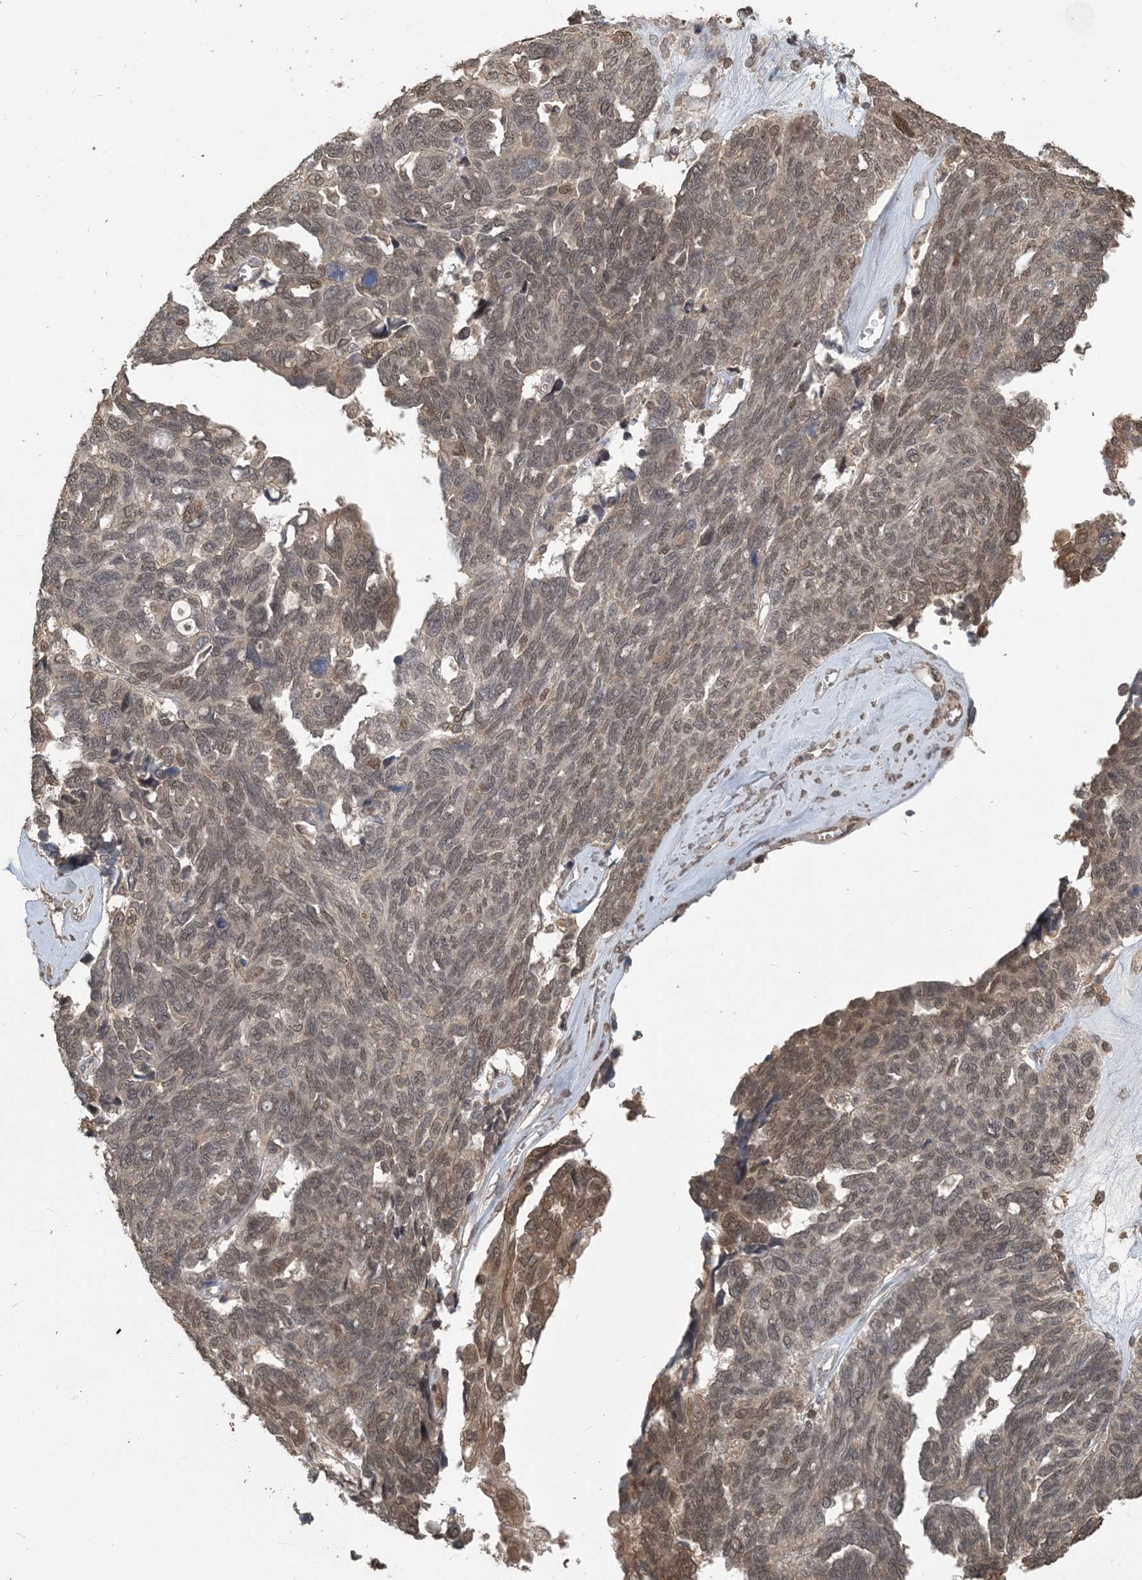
{"staining": {"intensity": "moderate", "quantity": "<25%", "location": "nuclear"}, "tissue": "ovarian cancer", "cell_type": "Tumor cells", "image_type": "cancer", "snomed": [{"axis": "morphology", "description": "Cystadenocarcinoma, serous, NOS"}, {"axis": "topography", "description": "Ovary"}], "caption": "Tumor cells display moderate nuclear expression in about <25% of cells in ovarian cancer (serous cystadenocarcinoma). The staining was performed using DAB (3,3'-diaminobenzidine) to visualize the protein expression in brown, while the nuclei were stained in blue with hematoxylin (Magnification: 20x).", "gene": "ZC3H12A", "patient": {"sex": "female", "age": 79}}